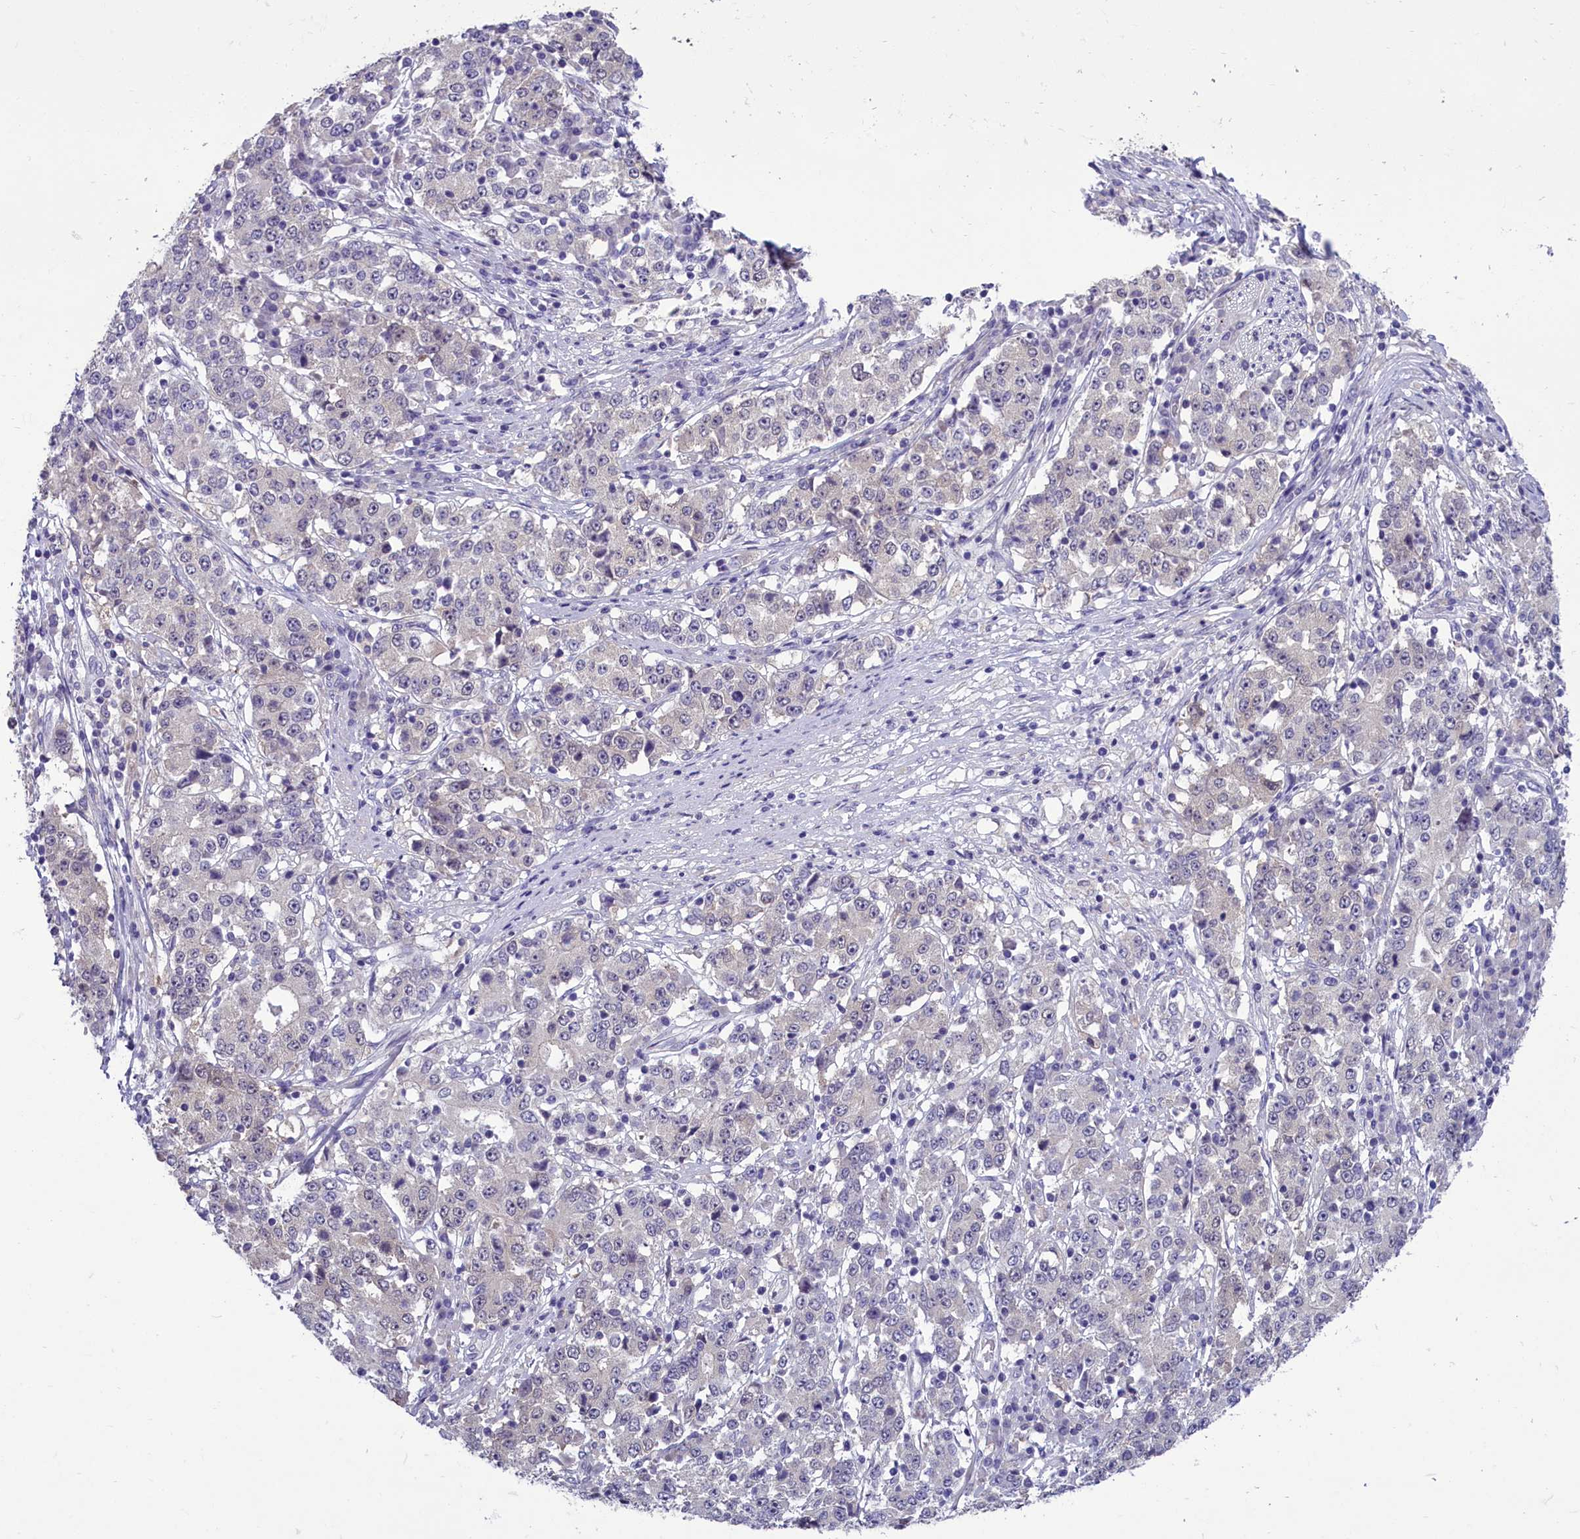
{"staining": {"intensity": "negative", "quantity": "none", "location": "none"}, "tissue": "stomach cancer", "cell_type": "Tumor cells", "image_type": "cancer", "snomed": [{"axis": "morphology", "description": "Adenocarcinoma, NOS"}, {"axis": "topography", "description": "Stomach"}], "caption": "Immunohistochemistry (IHC) of human adenocarcinoma (stomach) reveals no staining in tumor cells.", "gene": "ENPP6", "patient": {"sex": "male", "age": 59}}